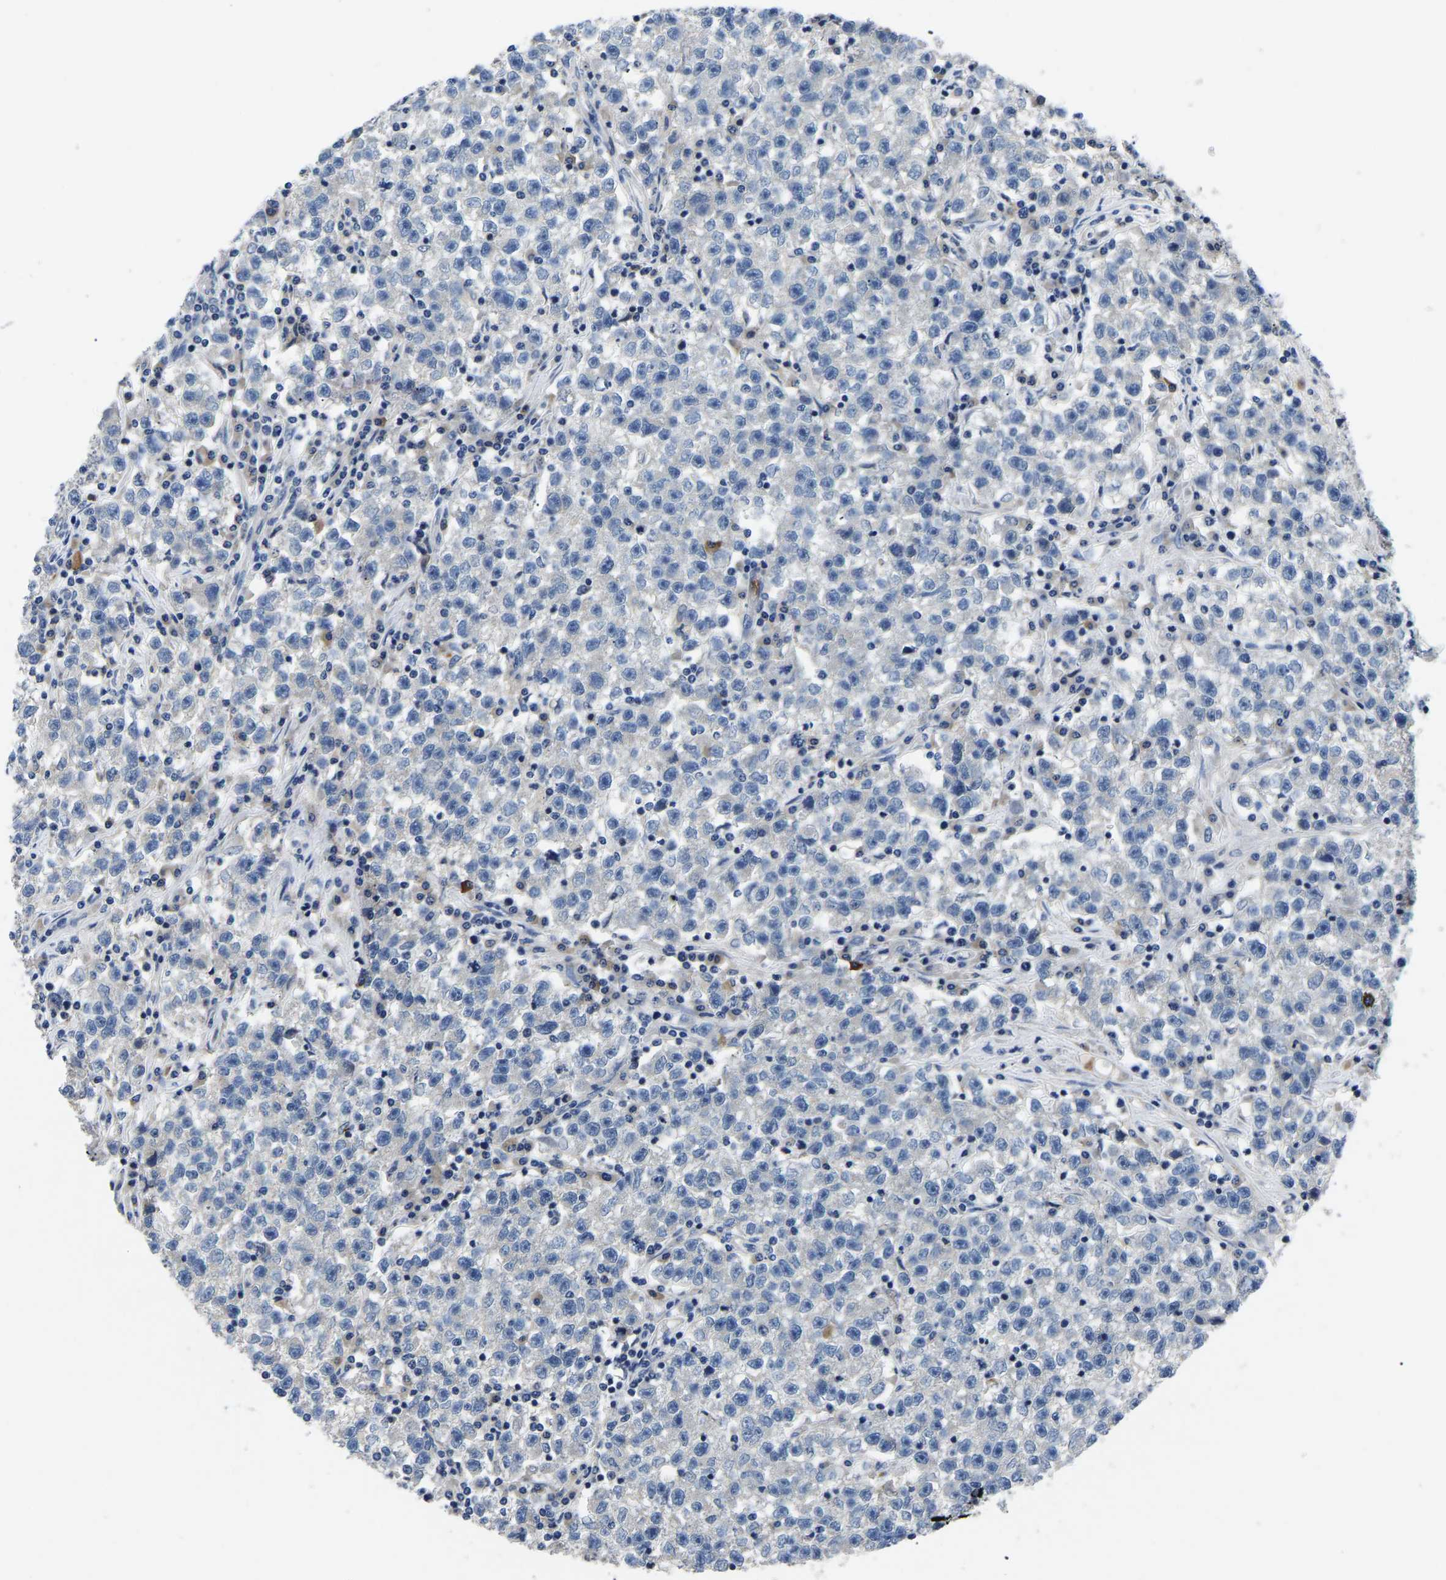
{"staining": {"intensity": "negative", "quantity": "none", "location": "none"}, "tissue": "testis cancer", "cell_type": "Tumor cells", "image_type": "cancer", "snomed": [{"axis": "morphology", "description": "Seminoma, NOS"}, {"axis": "topography", "description": "Testis"}], "caption": "This is a image of immunohistochemistry staining of seminoma (testis), which shows no staining in tumor cells.", "gene": "TOR1B", "patient": {"sex": "male", "age": 22}}